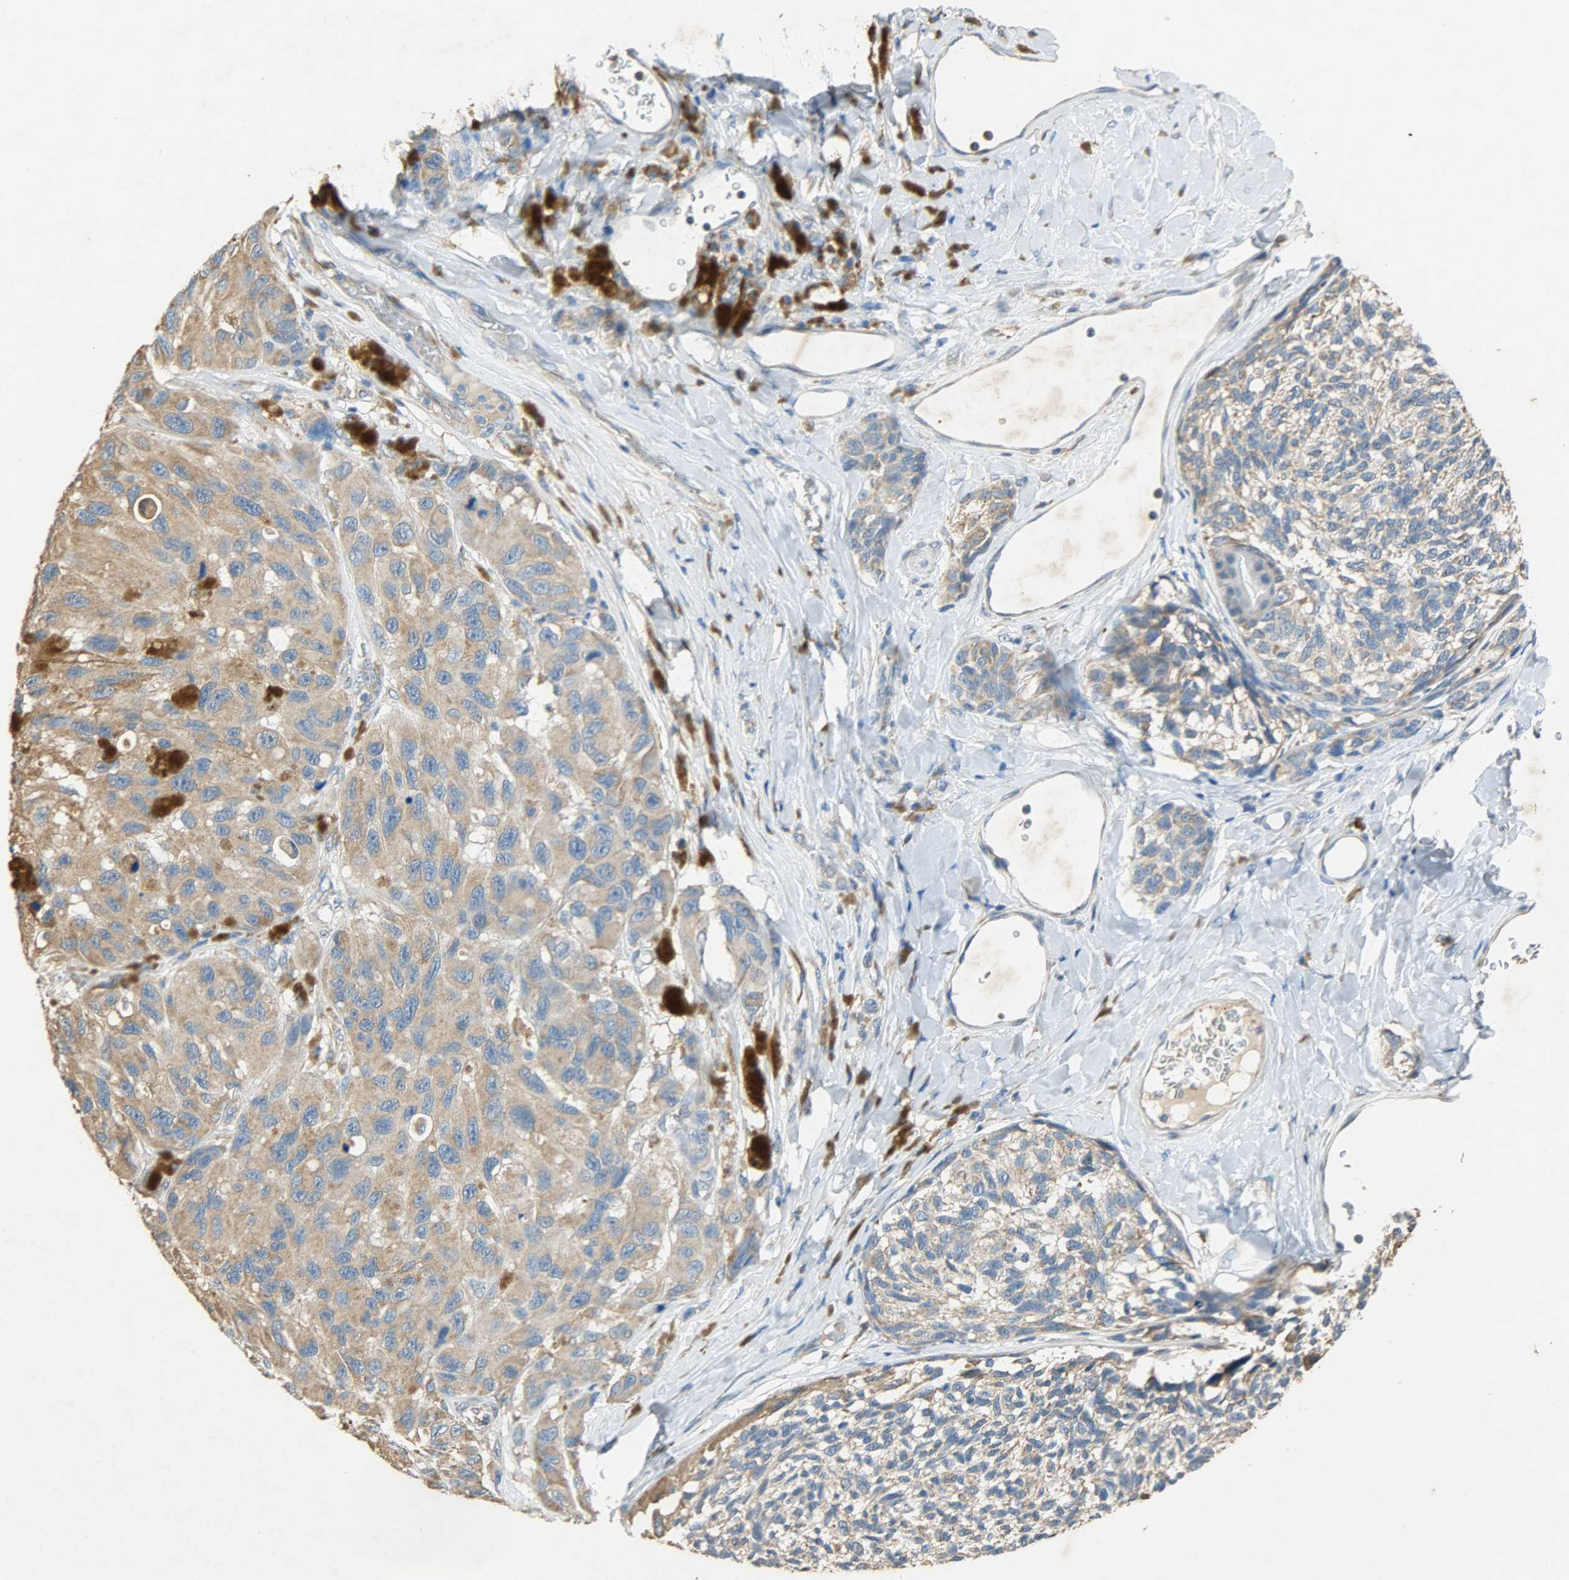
{"staining": {"intensity": "moderate", "quantity": ">75%", "location": "cytoplasmic/membranous"}, "tissue": "melanoma", "cell_type": "Tumor cells", "image_type": "cancer", "snomed": [{"axis": "morphology", "description": "Malignant melanoma, NOS"}, {"axis": "topography", "description": "Skin"}], "caption": "Moderate cytoplasmic/membranous protein expression is appreciated in about >75% of tumor cells in malignant melanoma.", "gene": "HSPA5", "patient": {"sex": "female", "age": 73}}